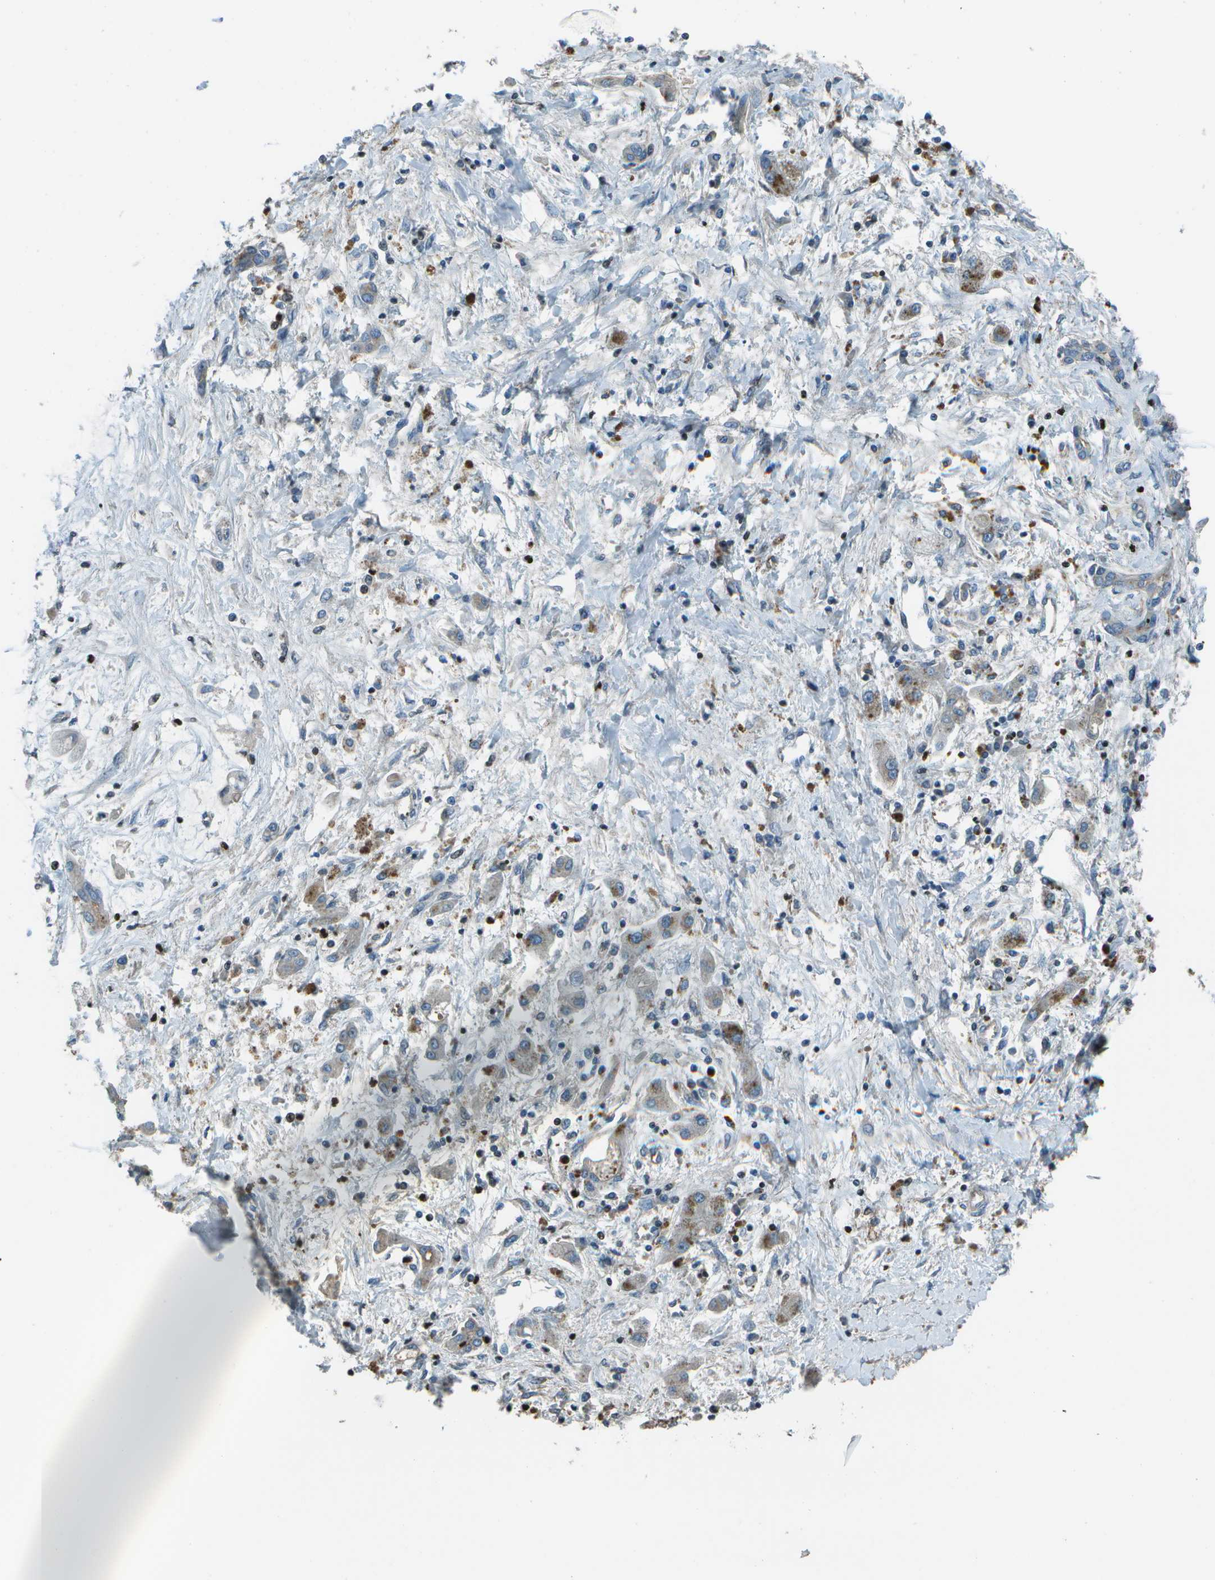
{"staining": {"intensity": "negative", "quantity": "none", "location": "none"}, "tissue": "liver cancer", "cell_type": "Tumor cells", "image_type": "cancer", "snomed": [{"axis": "morphology", "description": "Cholangiocarcinoma"}, {"axis": "topography", "description": "Liver"}], "caption": "Immunohistochemistry (IHC) micrograph of human liver cancer (cholangiocarcinoma) stained for a protein (brown), which displays no staining in tumor cells. (Stains: DAB immunohistochemistry with hematoxylin counter stain, Microscopy: brightfield microscopy at high magnification).", "gene": "PDLIM1", "patient": {"sex": "male", "age": 50}}